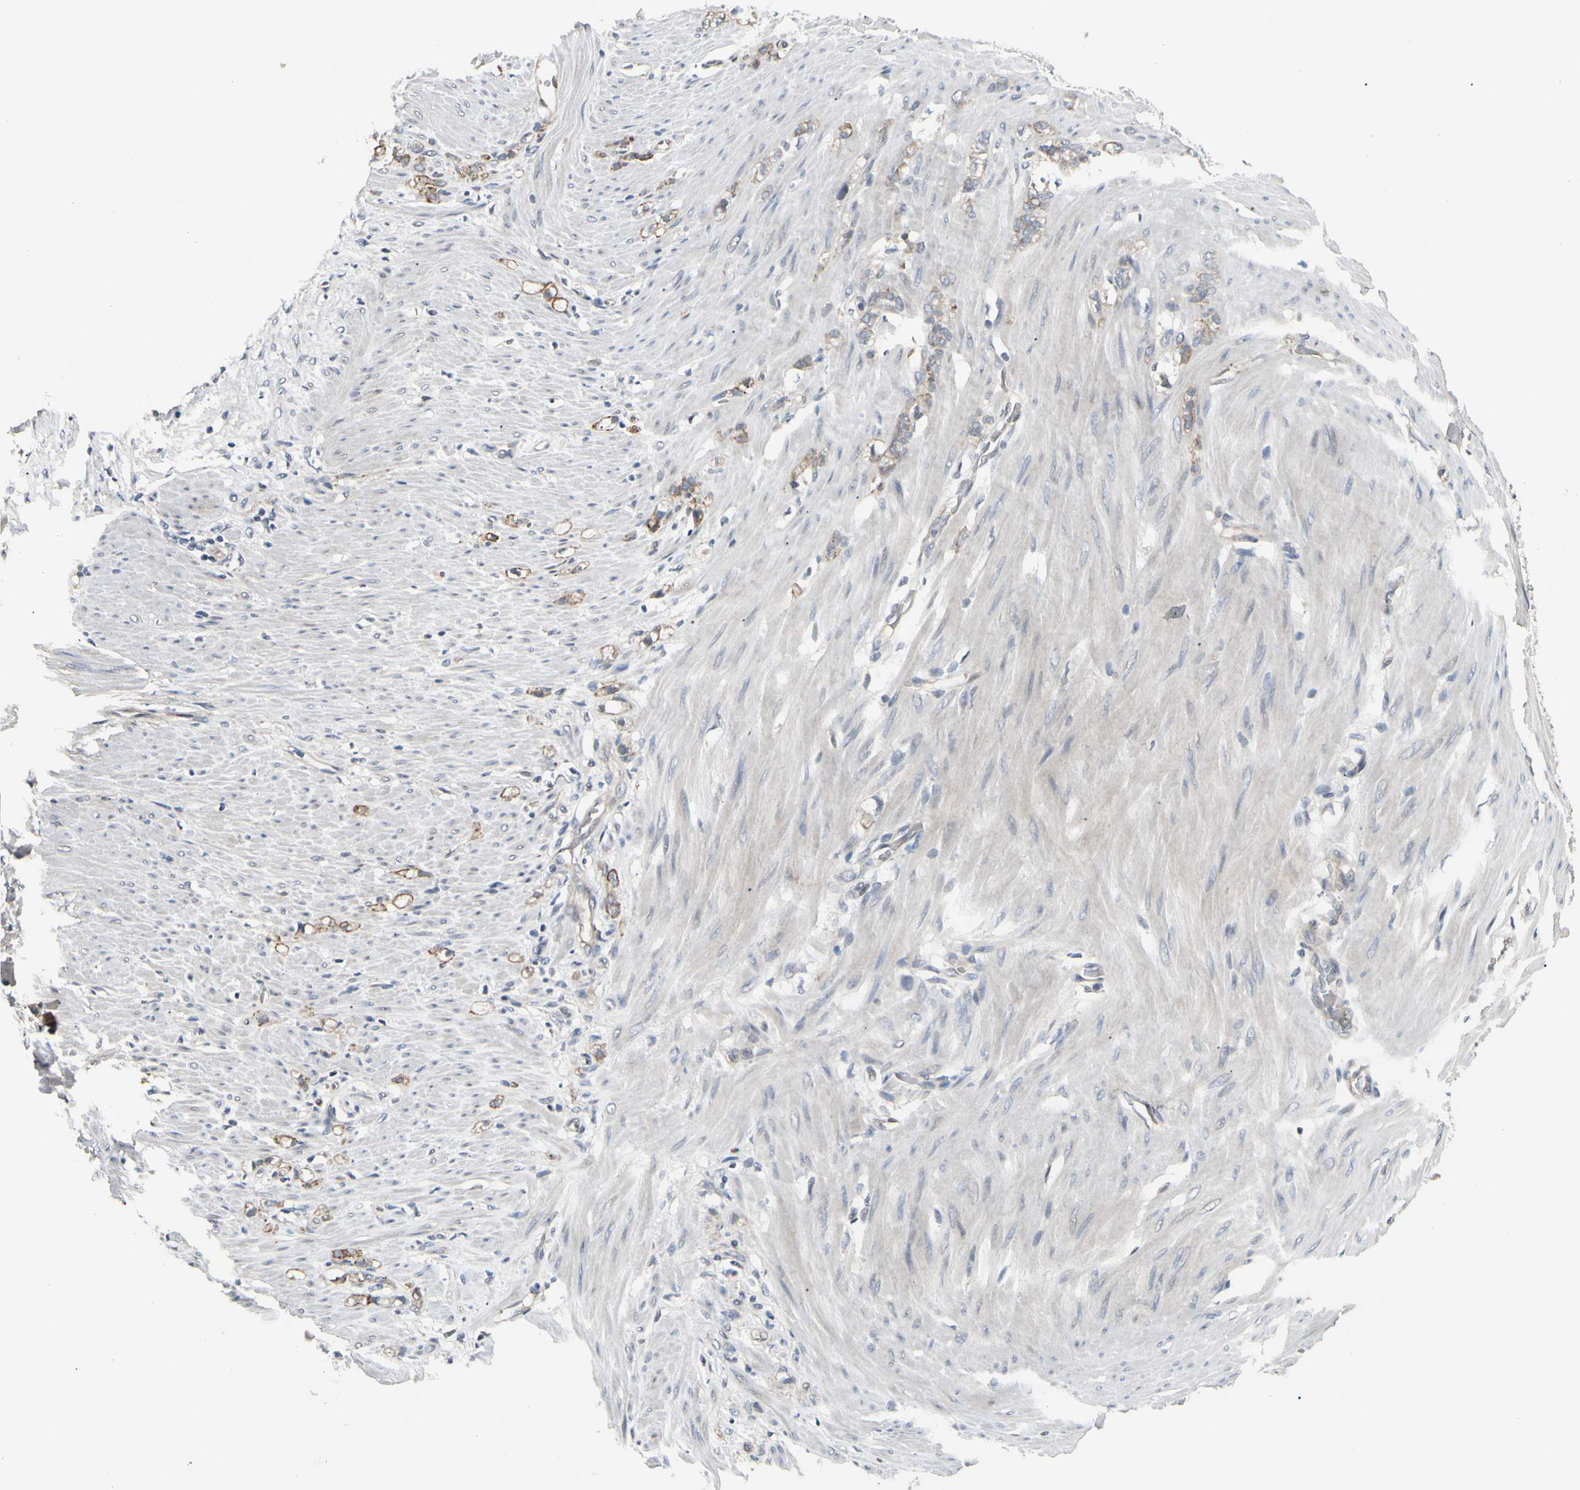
{"staining": {"intensity": "moderate", "quantity": "25%-75%", "location": "cytoplasmic/membranous"}, "tissue": "stomach cancer", "cell_type": "Tumor cells", "image_type": "cancer", "snomed": [{"axis": "morphology", "description": "Adenocarcinoma, NOS"}, {"axis": "topography", "description": "Stomach"}], "caption": "Immunohistochemical staining of human stomach cancer shows medium levels of moderate cytoplasmic/membranous positivity in about 25%-75% of tumor cells. The protein of interest is stained brown, and the nuclei are stained in blue (DAB IHC with brightfield microscopy, high magnification).", "gene": "GREM1", "patient": {"sex": "male", "age": 82}}